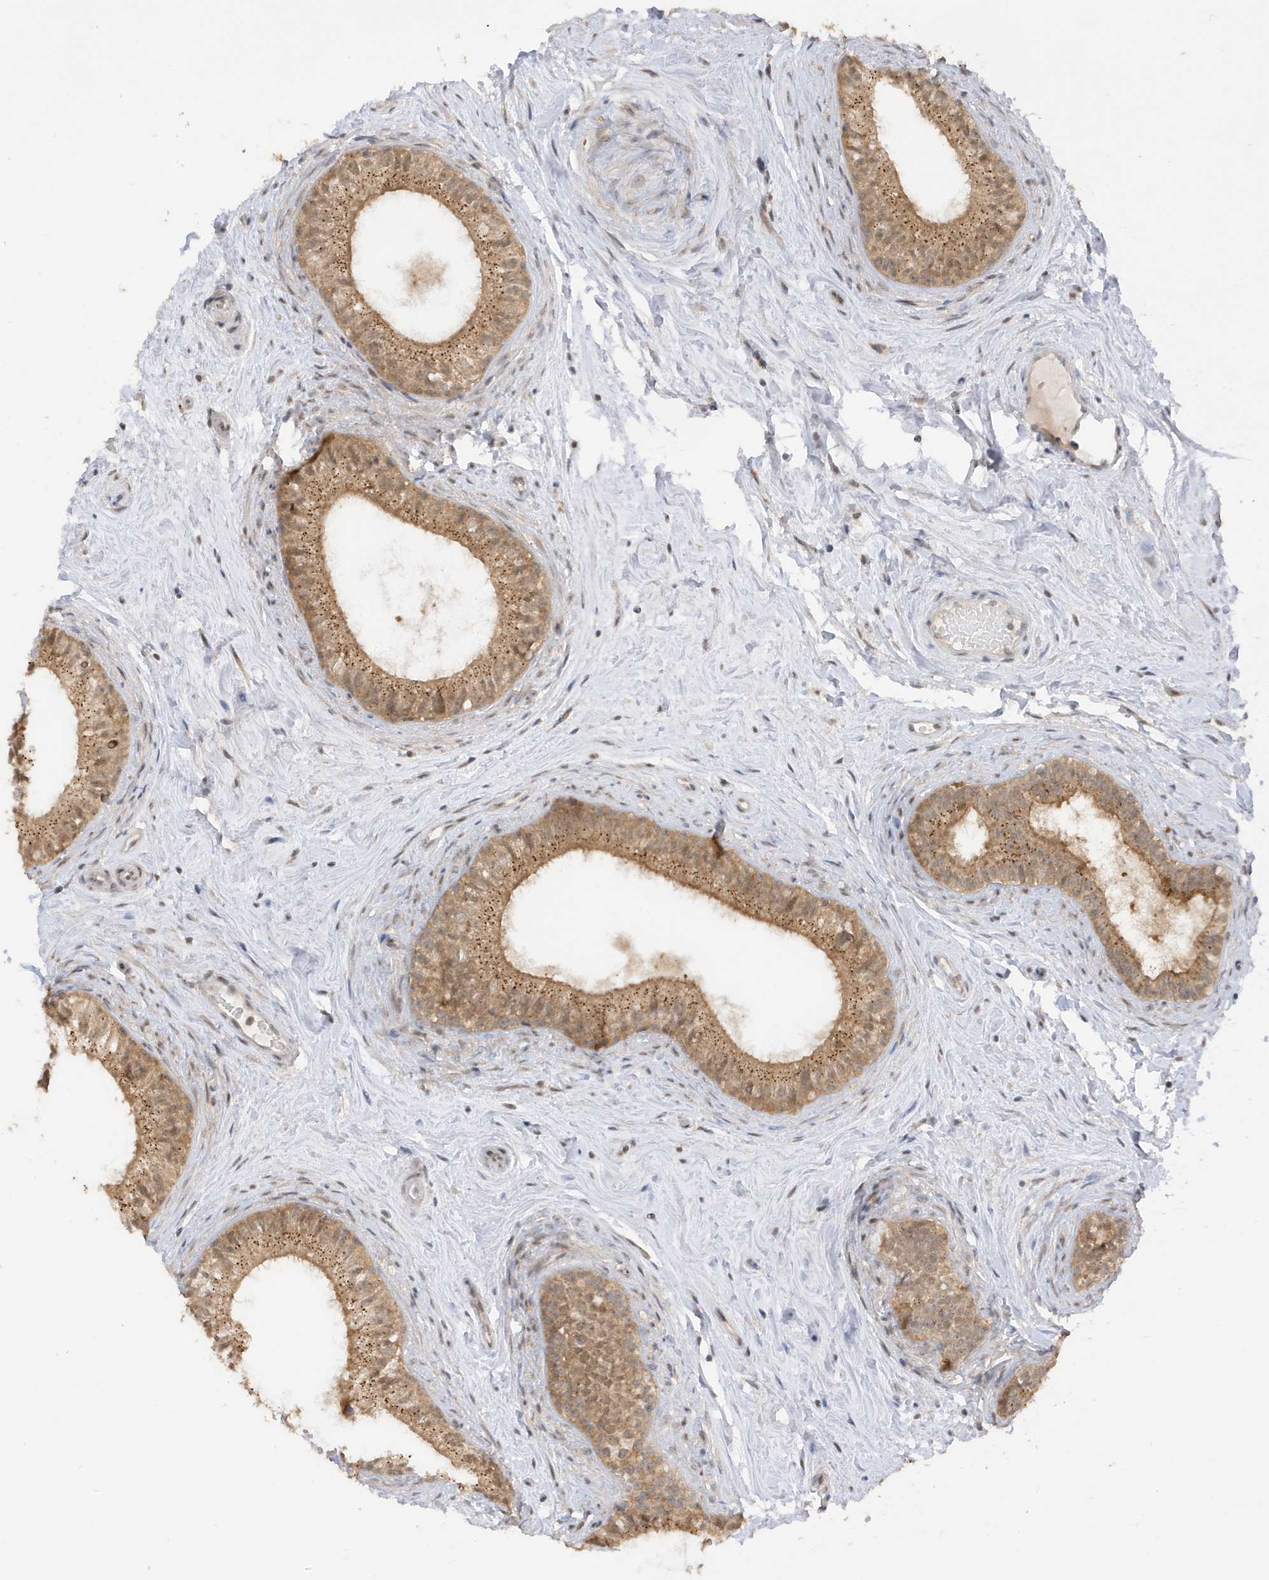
{"staining": {"intensity": "moderate", "quantity": ">75%", "location": "cytoplasmic/membranous,nuclear"}, "tissue": "epididymis", "cell_type": "Glandular cells", "image_type": "normal", "snomed": [{"axis": "morphology", "description": "Normal tissue, NOS"}, {"axis": "topography", "description": "Epididymis"}], "caption": "Protein analysis of unremarkable epididymis demonstrates moderate cytoplasmic/membranous,nuclear staining in approximately >75% of glandular cells.", "gene": "TAB3", "patient": {"sex": "male", "age": 71}}